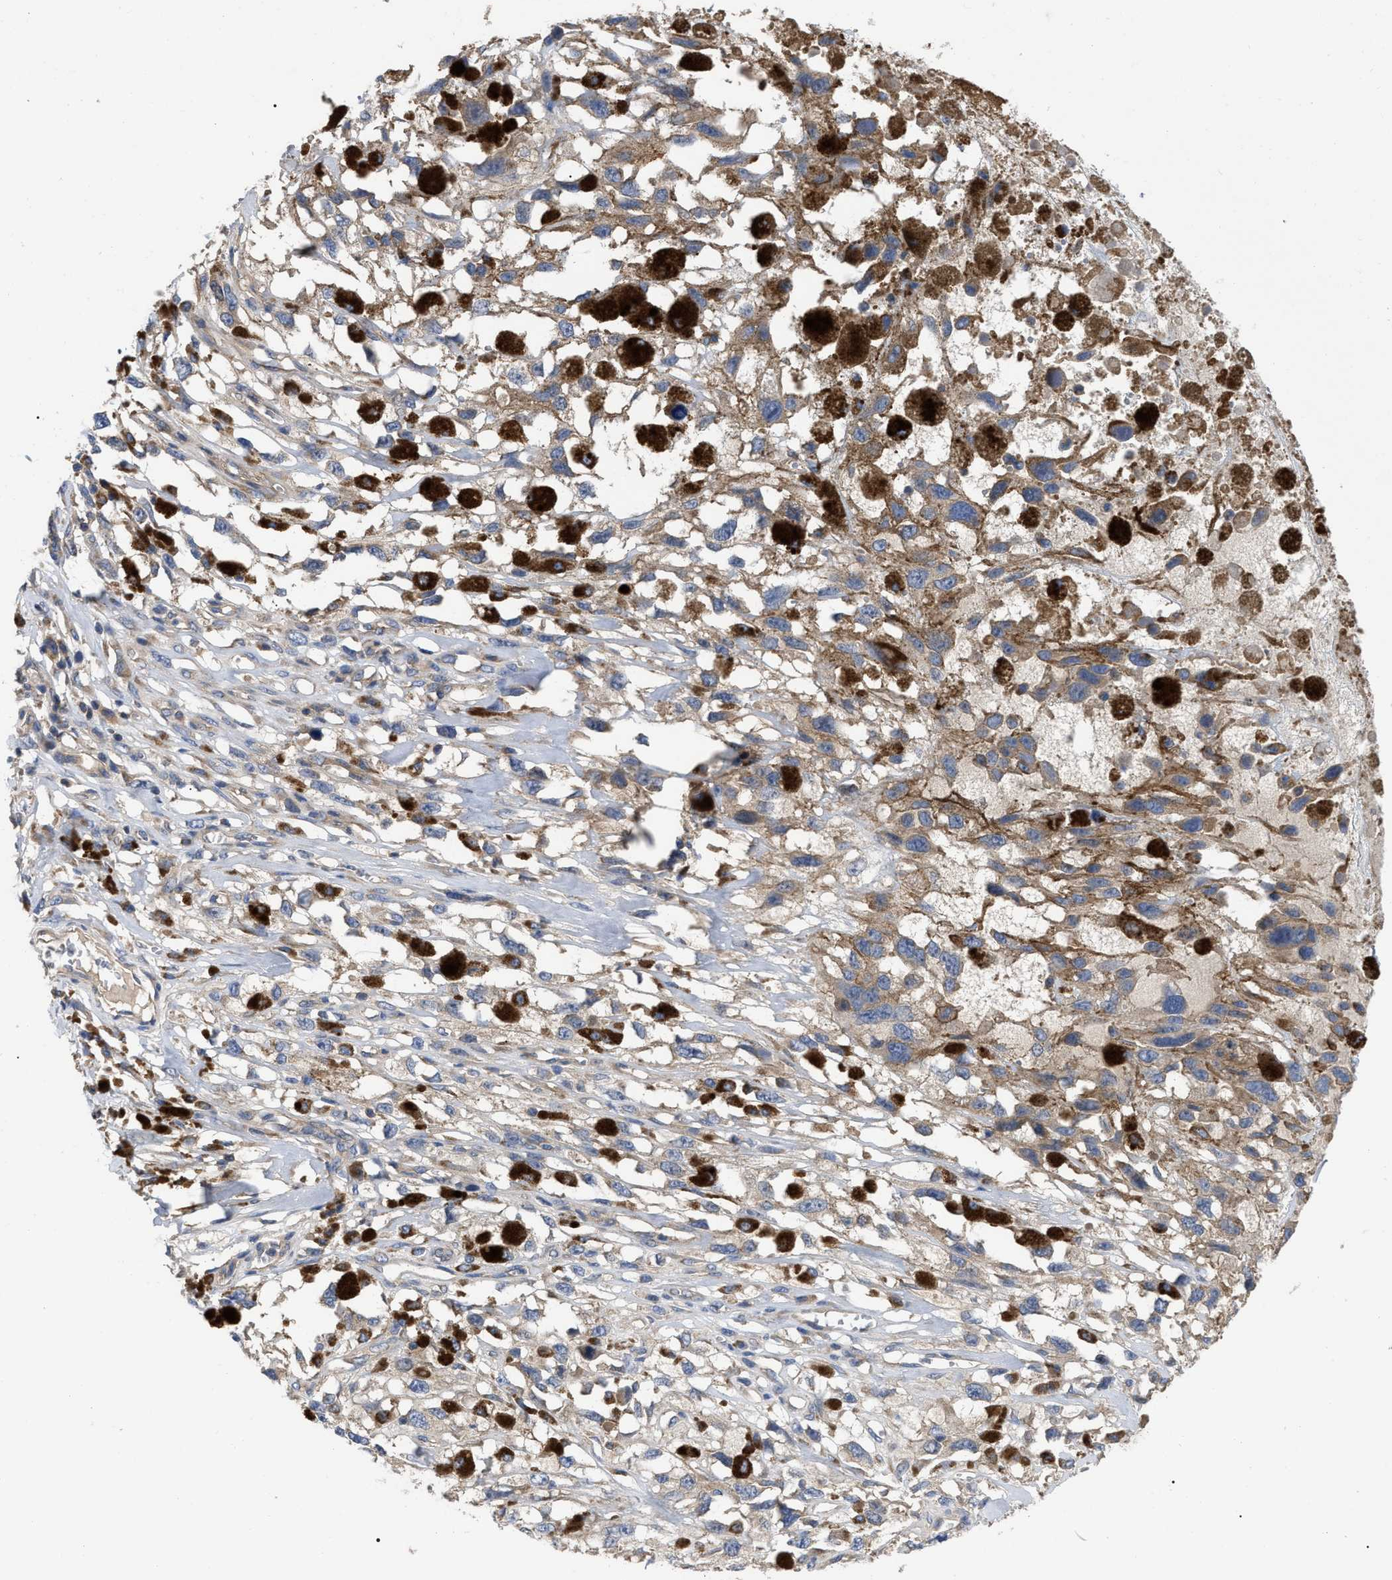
{"staining": {"intensity": "weak", "quantity": ">75%", "location": "cytoplasmic/membranous"}, "tissue": "melanoma", "cell_type": "Tumor cells", "image_type": "cancer", "snomed": [{"axis": "morphology", "description": "Malignant melanoma, Metastatic site"}, {"axis": "topography", "description": "Lymph node"}], "caption": "A brown stain highlights weak cytoplasmic/membranous expression of a protein in human malignant melanoma (metastatic site) tumor cells.", "gene": "RAP1GDS1", "patient": {"sex": "male", "age": 59}}